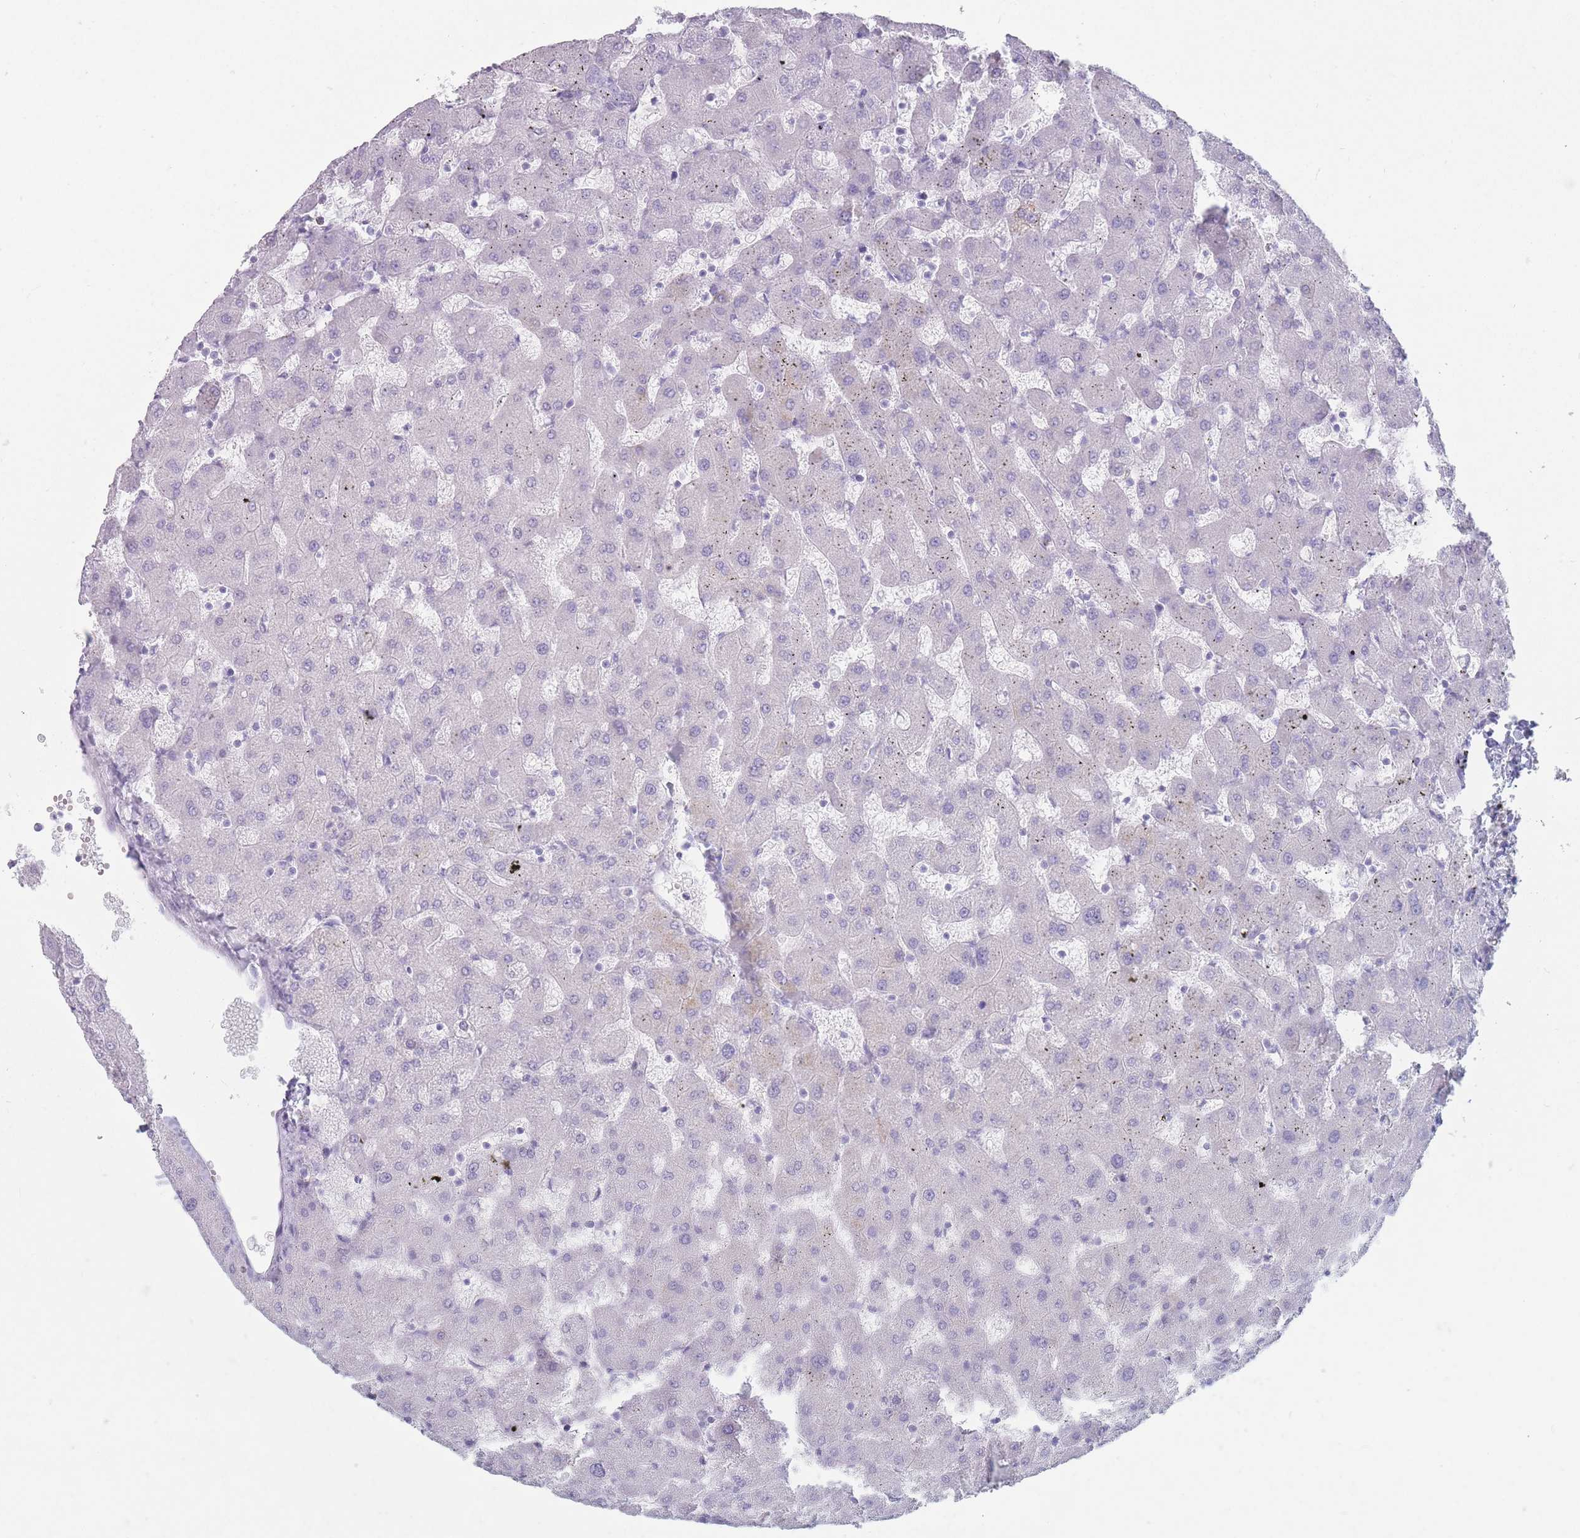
{"staining": {"intensity": "negative", "quantity": "none", "location": "none"}, "tissue": "liver", "cell_type": "Cholangiocytes", "image_type": "normal", "snomed": [{"axis": "morphology", "description": "Normal tissue, NOS"}, {"axis": "topography", "description": "Liver"}], "caption": "Cholangiocytes are negative for protein expression in unremarkable human liver. (DAB immunohistochemistry (IHC) visualized using brightfield microscopy, high magnification).", "gene": "ST3GAL5", "patient": {"sex": "female", "age": 63}}